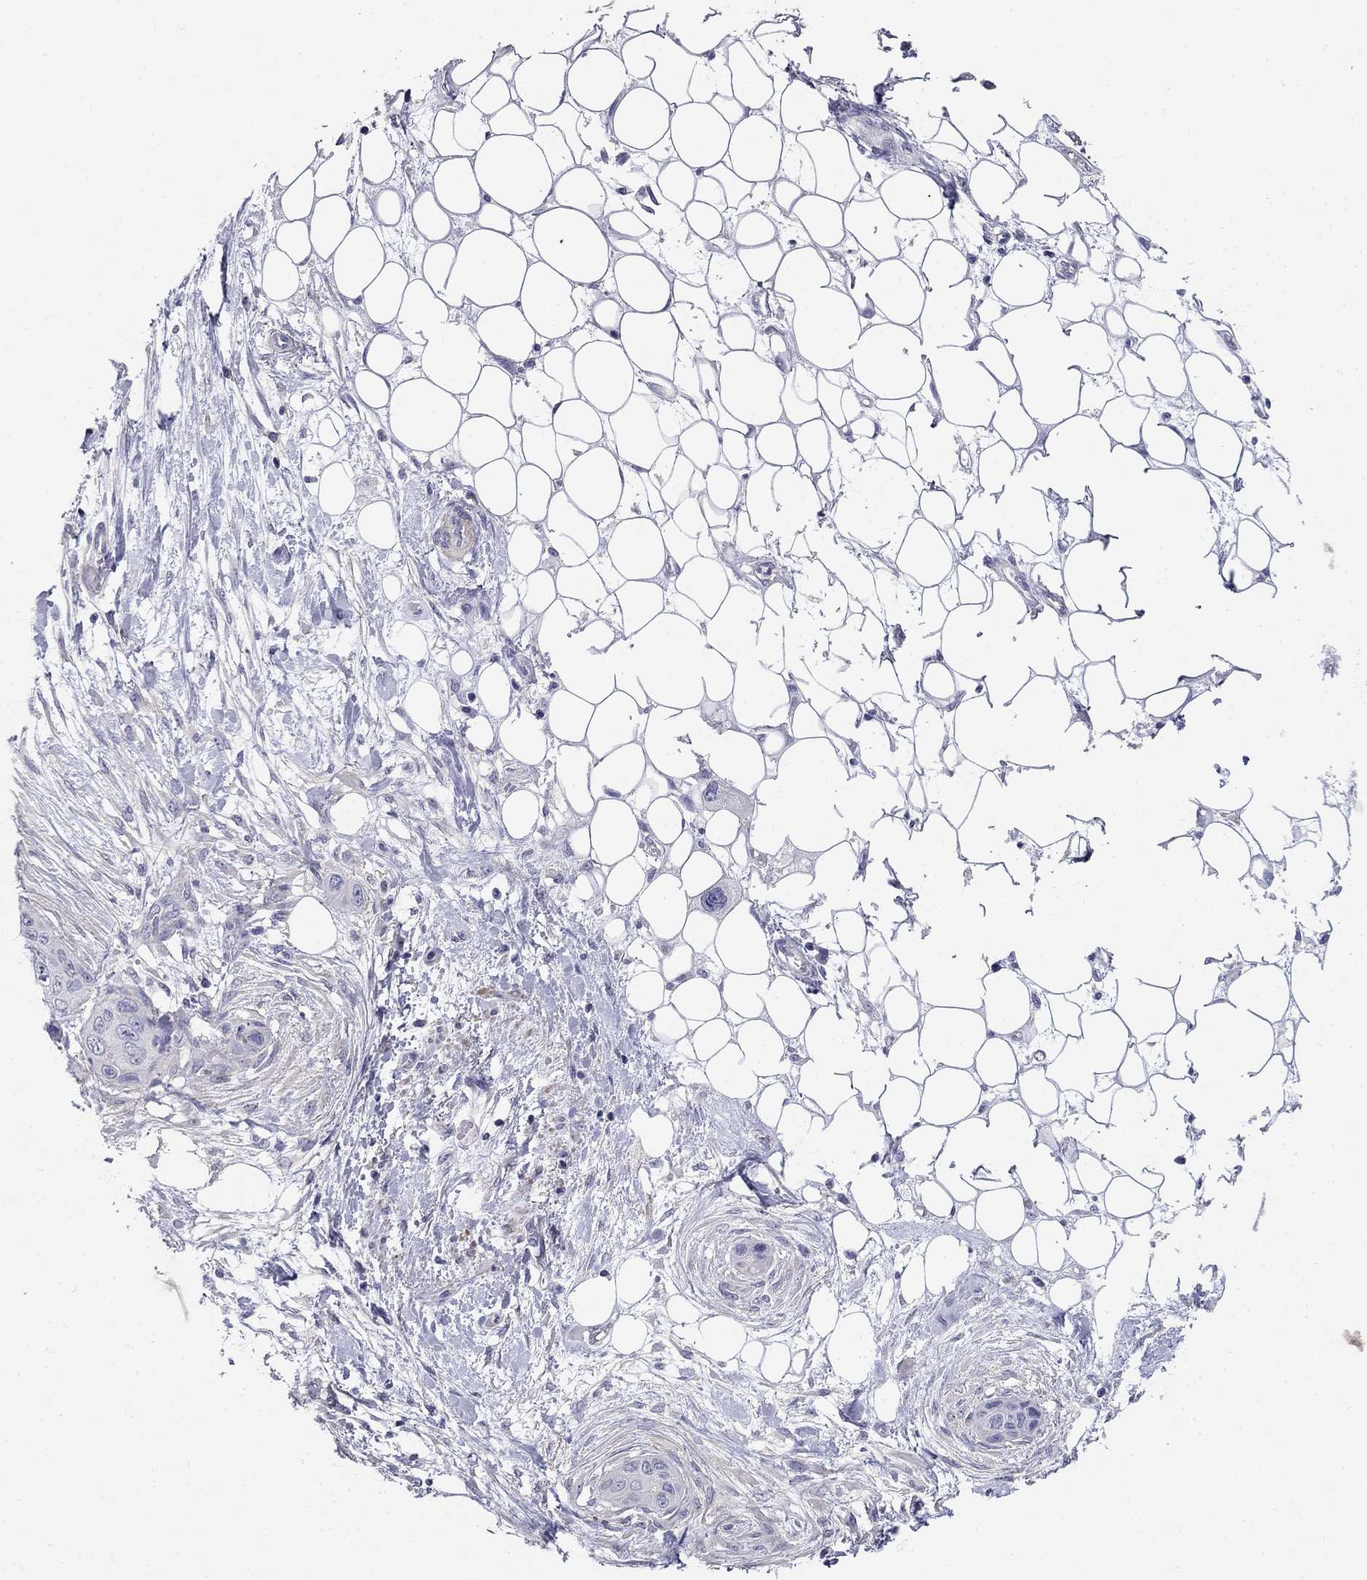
{"staining": {"intensity": "negative", "quantity": "none", "location": "none"}, "tissue": "skin cancer", "cell_type": "Tumor cells", "image_type": "cancer", "snomed": [{"axis": "morphology", "description": "Squamous cell carcinoma, NOS"}, {"axis": "topography", "description": "Skin"}], "caption": "DAB immunohistochemical staining of skin cancer demonstrates no significant expression in tumor cells.", "gene": "LY6H", "patient": {"sex": "male", "age": 79}}